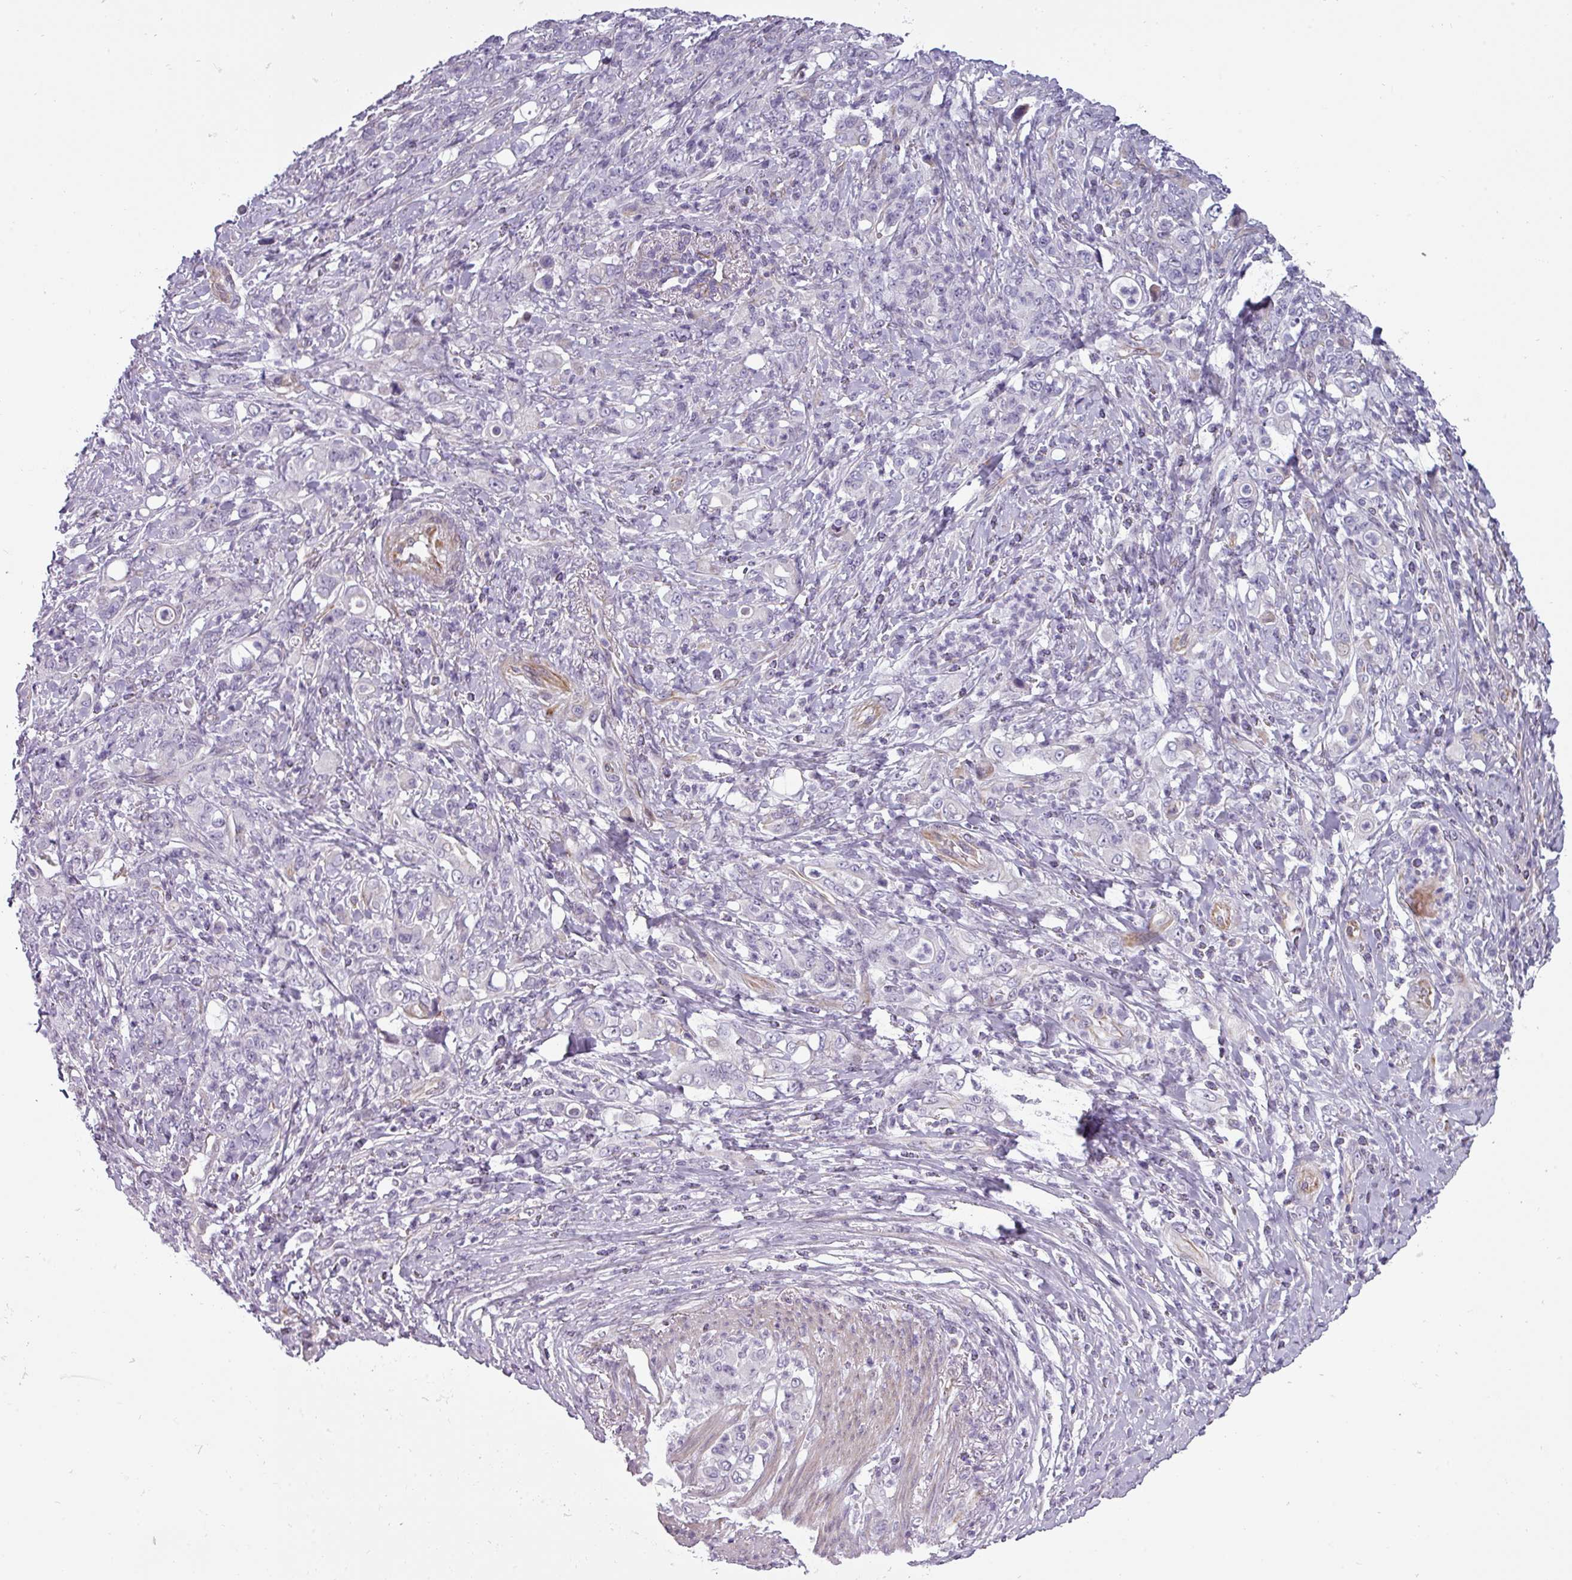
{"staining": {"intensity": "negative", "quantity": "none", "location": "none"}, "tissue": "stomach cancer", "cell_type": "Tumor cells", "image_type": "cancer", "snomed": [{"axis": "morphology", "description": "Normal tissue, NOS"}, {"axis": "morphology", "description": "Adenocarcinoma, NOS"}, {"axis": "topography", "description": "Stomach"}], "caption": "Tumor cells show no significant protein expression in stomach cancer (adenocarcinoma). (Immunohistochemistry (ihc), brightfield microscopy, high magnification).", "gene": "CHRDL1", "patient": {"sex": "female", "age": 79}}